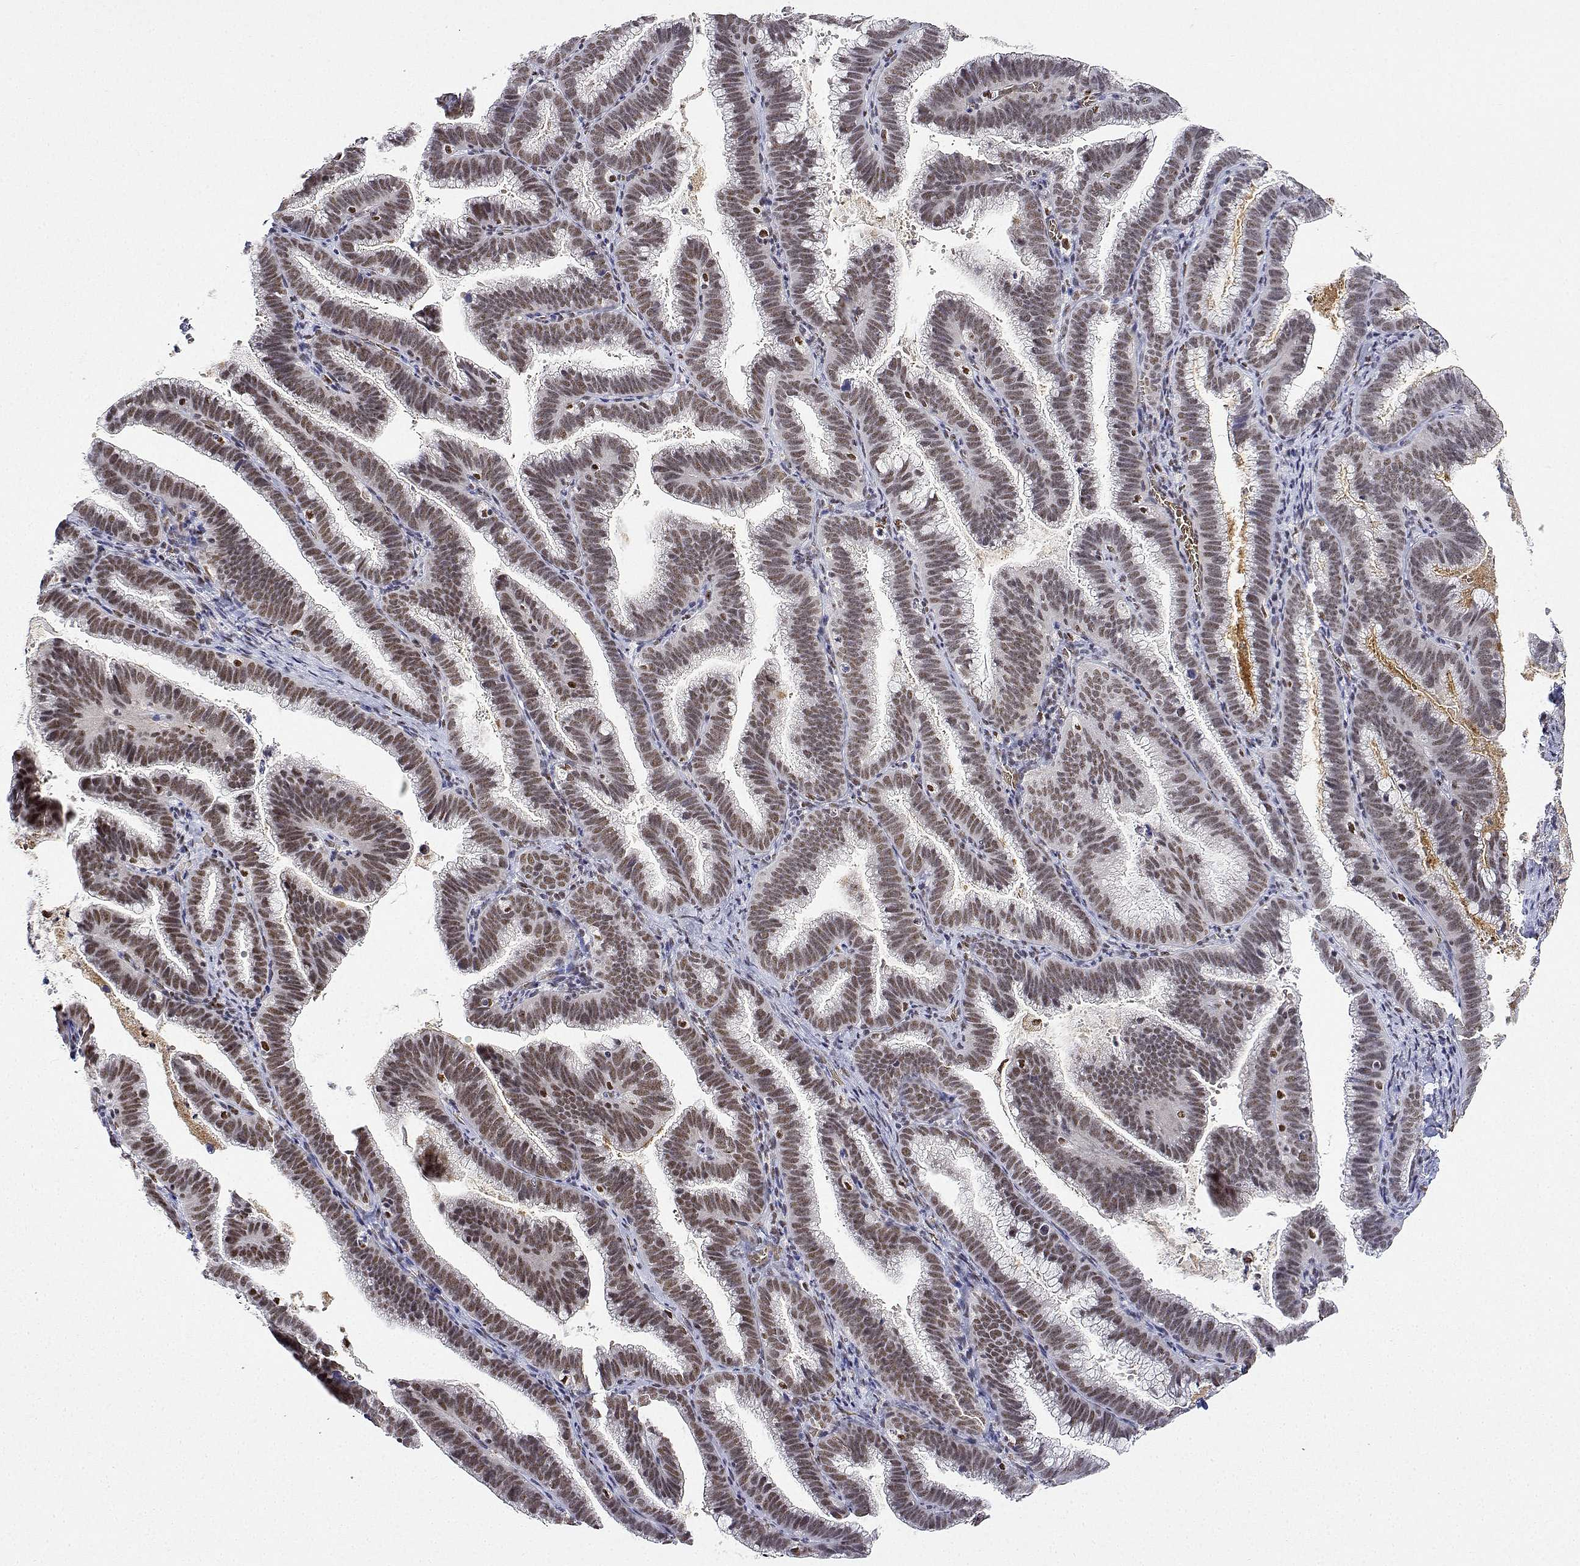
{"staining": {"intensity": "moderate", "quantity": ">75%", "location": "nuclear"}, "tissue": "cervical cancer", "cell_type": "Tumor cells", "image_type": "cancer", "snomed": [{"axis": "morphology", "description": "Adenocarcinoma, NOS"}, {"axis": "topography", "description": "Cervix"}], "caption": "Immunohistochemistry of human cervical adenocarcinoma reveals medium levels of moderate nuclear positivity in approximately >75% of tumor cells. (brown staining indicates protein expression, while blue staining denotes nuclei).", "gene": "ADAR", "patient": {"sex": "female", "age": 61}}